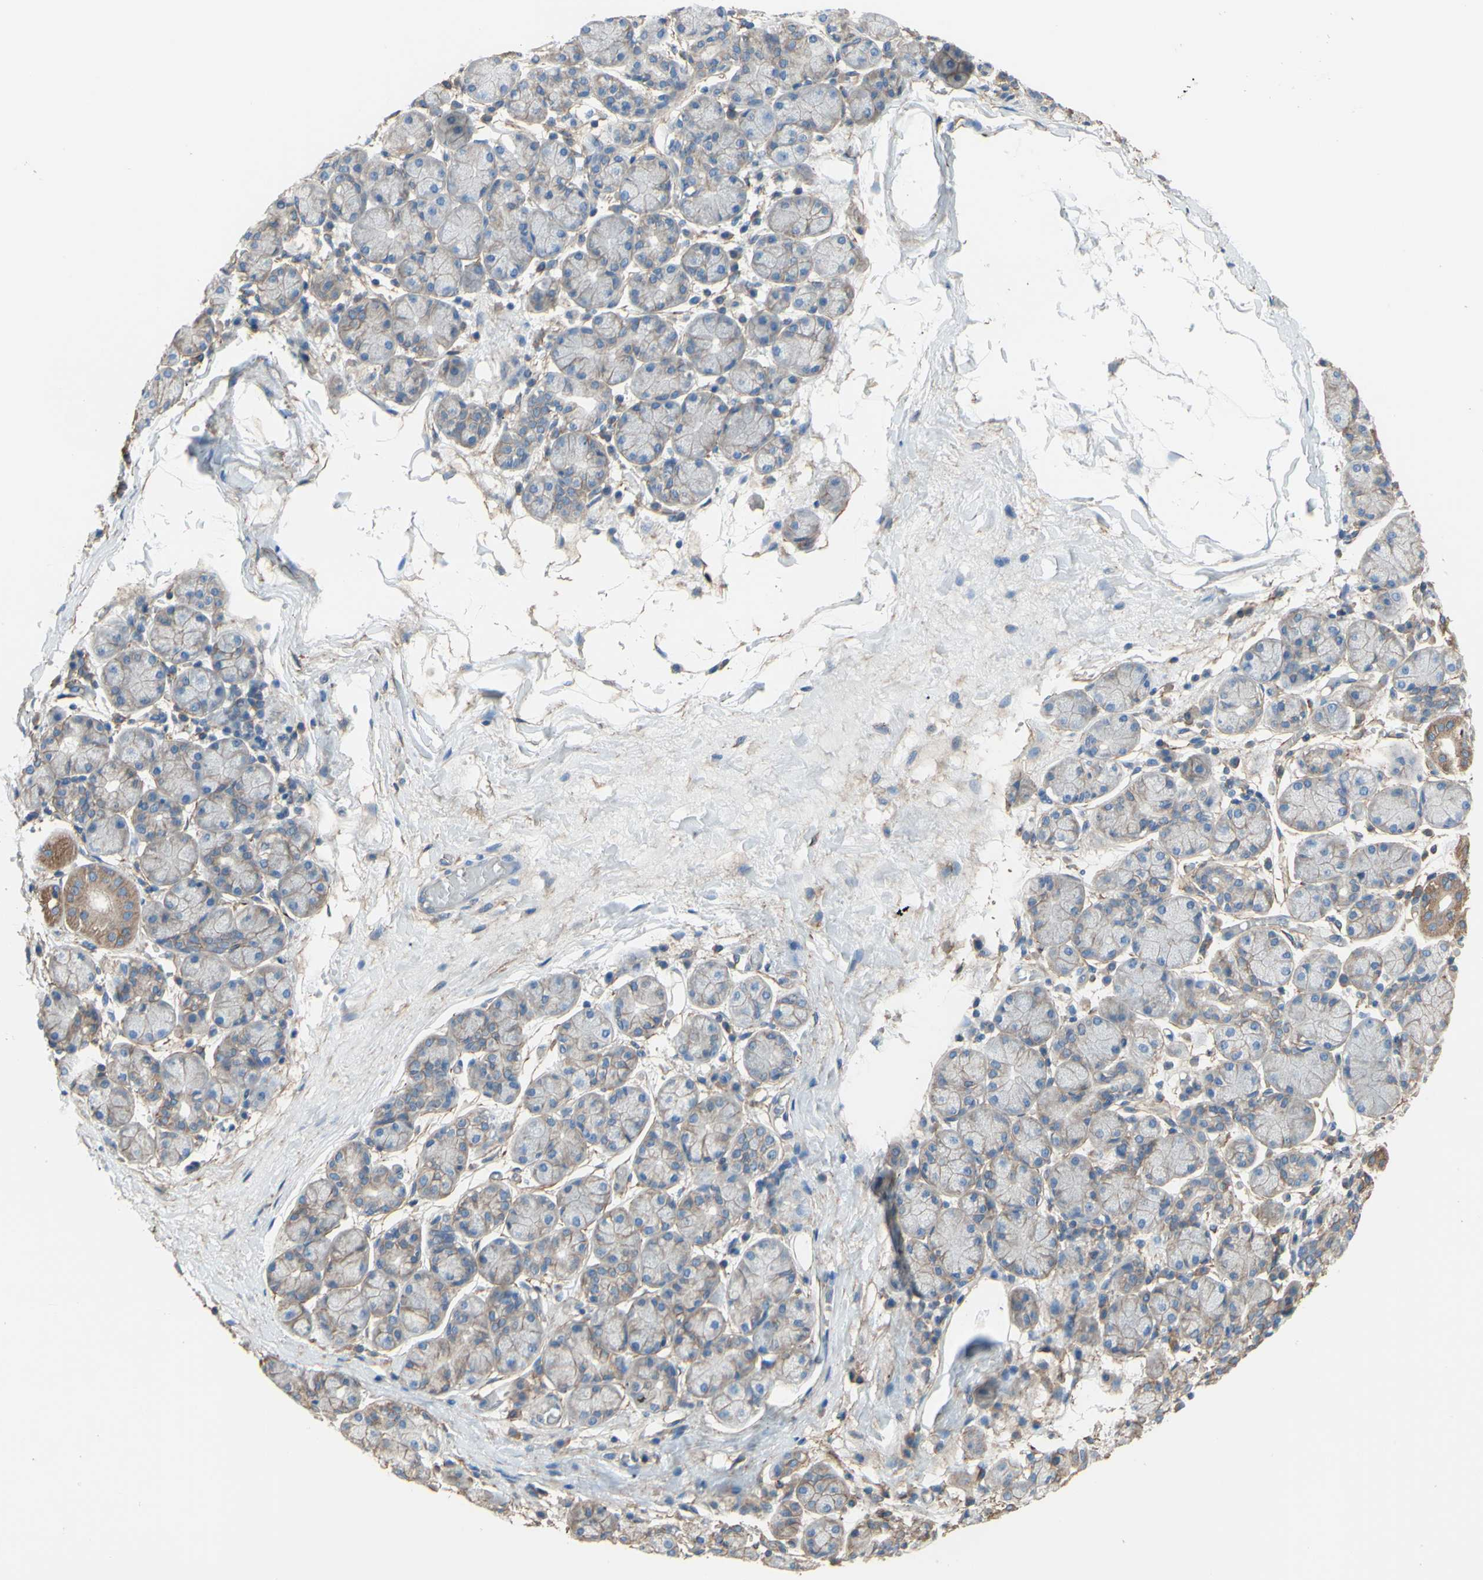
{"staining": {"intensity": "moderate", "quantity": "<25%", "location": "cytoplasmic/membranous"}, "tissue": "salivary gland", "cell_type": "Glandular cells", "image_type": "normal", "snomed": [{"axis": "morphology", "description": "Normal tissue, NOS"}, {"axis": "topography", "description": "Salivary gland"}], "caption": "Immunohistochemistry (IHC) image of benign salivary gland: salivary gland stained using immunohistochemistry (IHC) displays low levels of moderate protein expression localized specifically in the cytoplasmic/membranous of glandular cells, appearing as a cytoplasmic/membranous brown color.", "gene": "ADD1", "patient": {"sex": "female", "age": 24}}